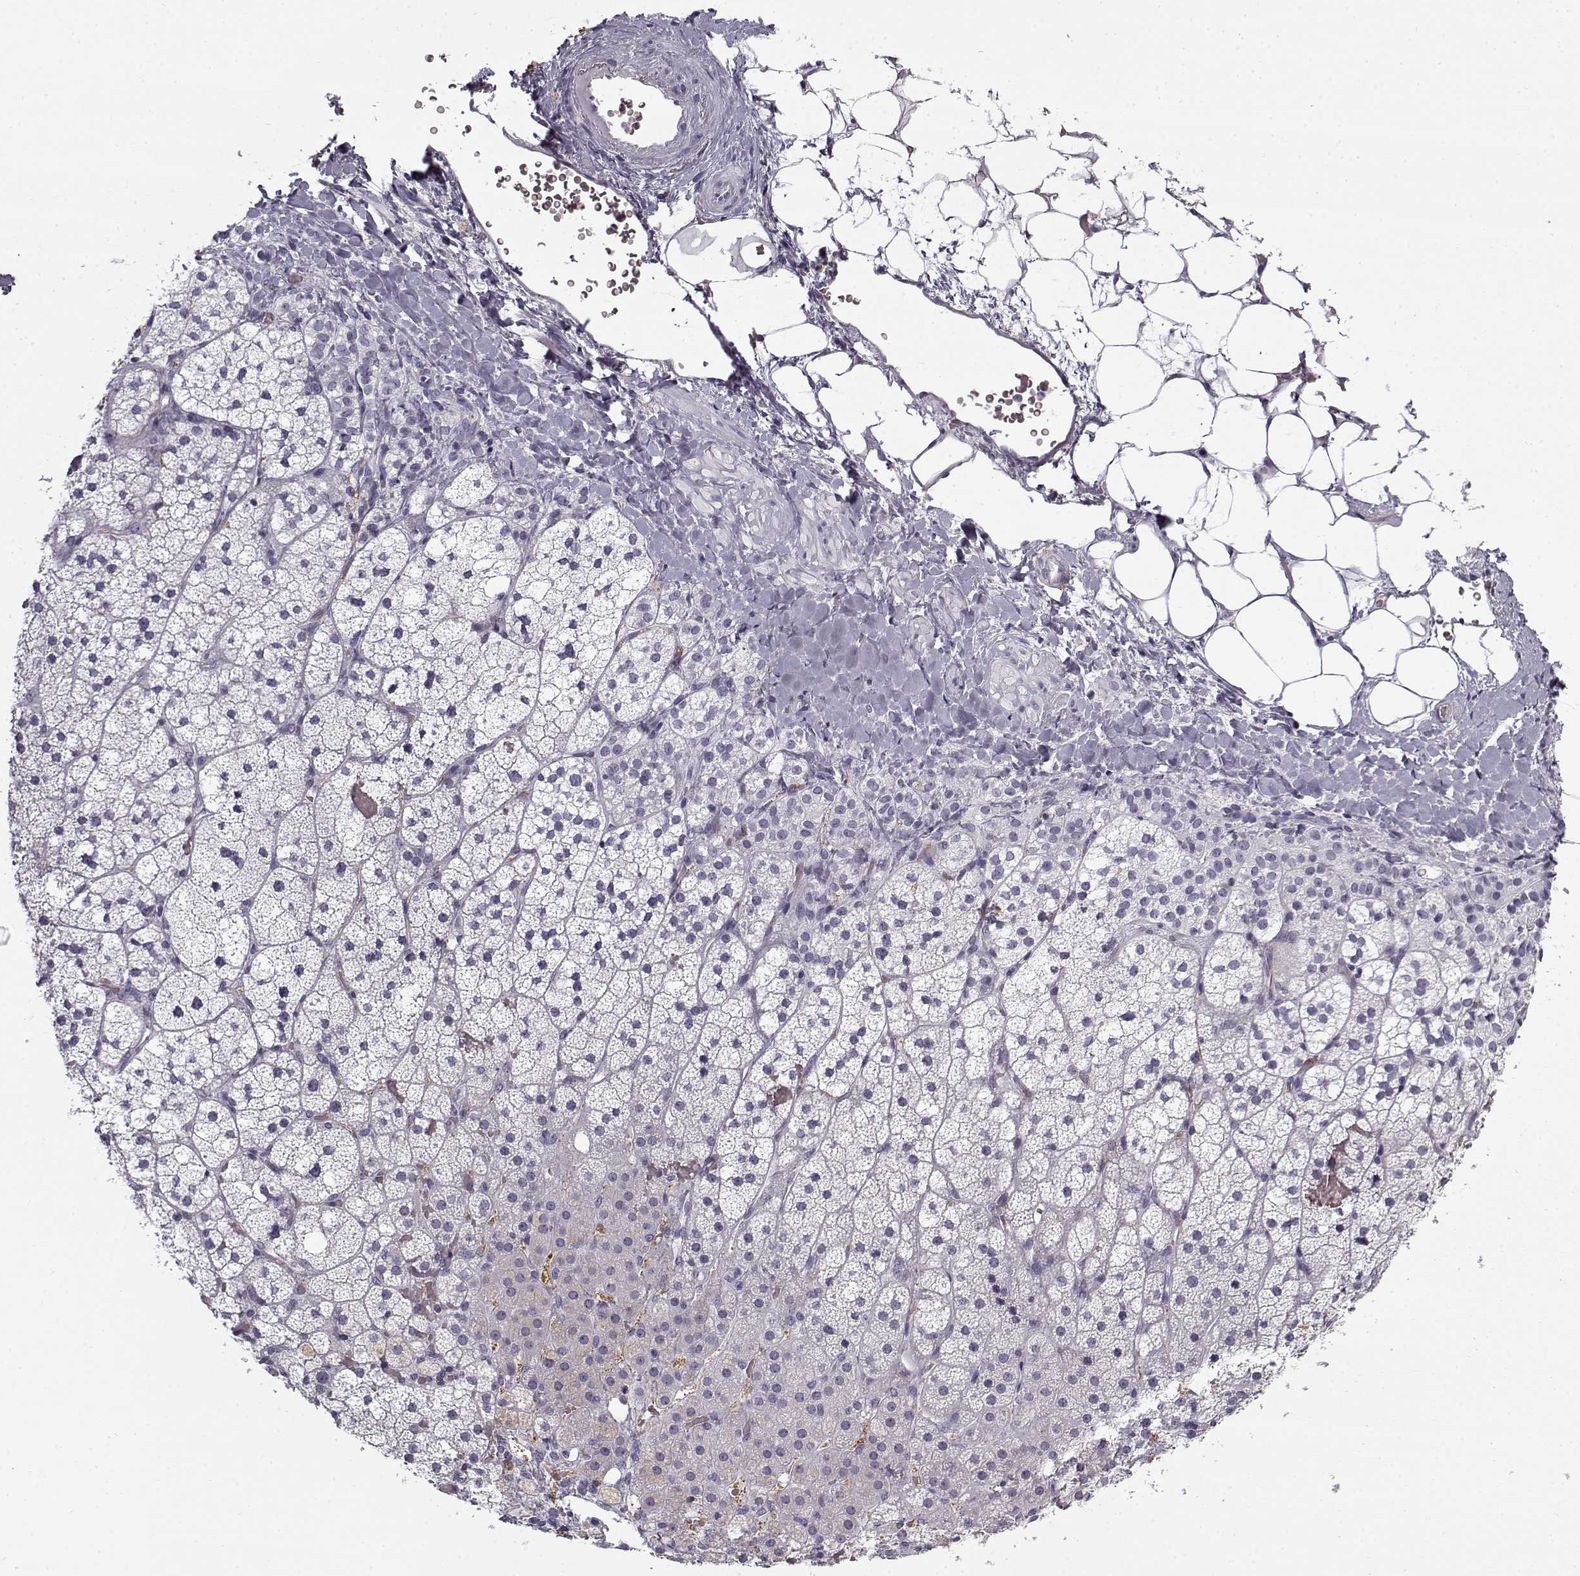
{"staining": {"intensity": "negative", "quantity": "none", "location": "none"}, "tissue": "adrenal gland", "cell_type": "Glandular cells", "image_type": "normal", "snomed": [{"axis": "morphology", "description": "Normal tissue, NOS"}, {"axis": "topography", "description": "Adrenal gland"}], "caption": "Glandular cells show no significant protein positivity in unremarkable adrenal gland. Nuclei are stained in blue.", "gene": "SNCA", "patient": {"sex": "male", "age": 53}}